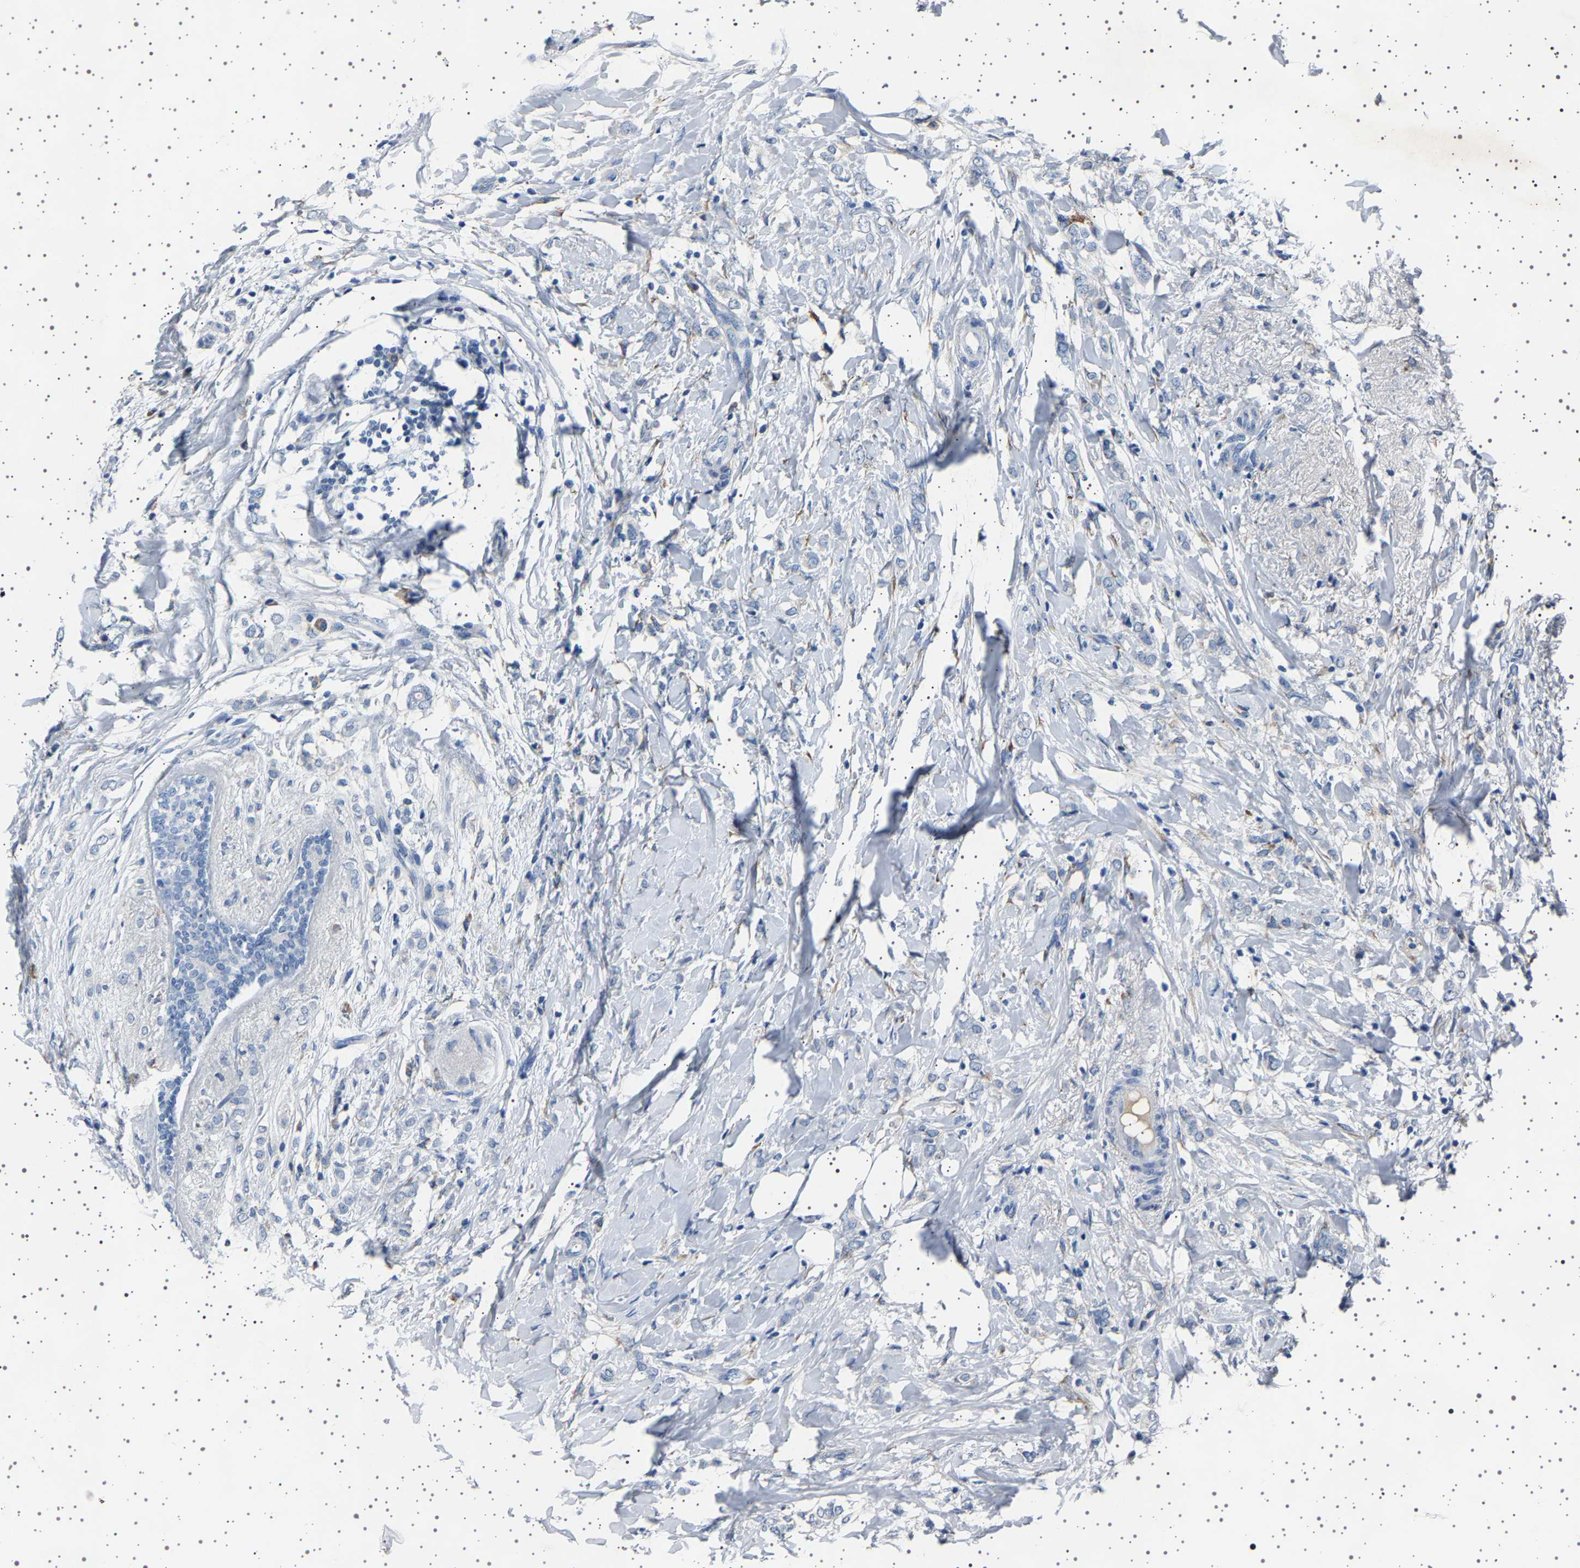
{"staining": {"intensity": "negative", "quantity": "none", "location": "none"}, "tissue": "breast cancer", "cell_type": "Tumor cells", "image_type": "cancer", "snomed": [{"axis": "morphology", "description": "Normal tissue, NOS"}, {"axis": "morphology", "description": "Lobular carcinoma"}, {"axis": "topography", "description": "Breast"}], "caption": "High magnification brightfield microscopy of breast cancer stained with DAB (brown) and counterstained with hematoxylin (blue): tumor cells show no significant expression.", "gene": "FTCD", "patient": {"sex": "female", "age": 47}}